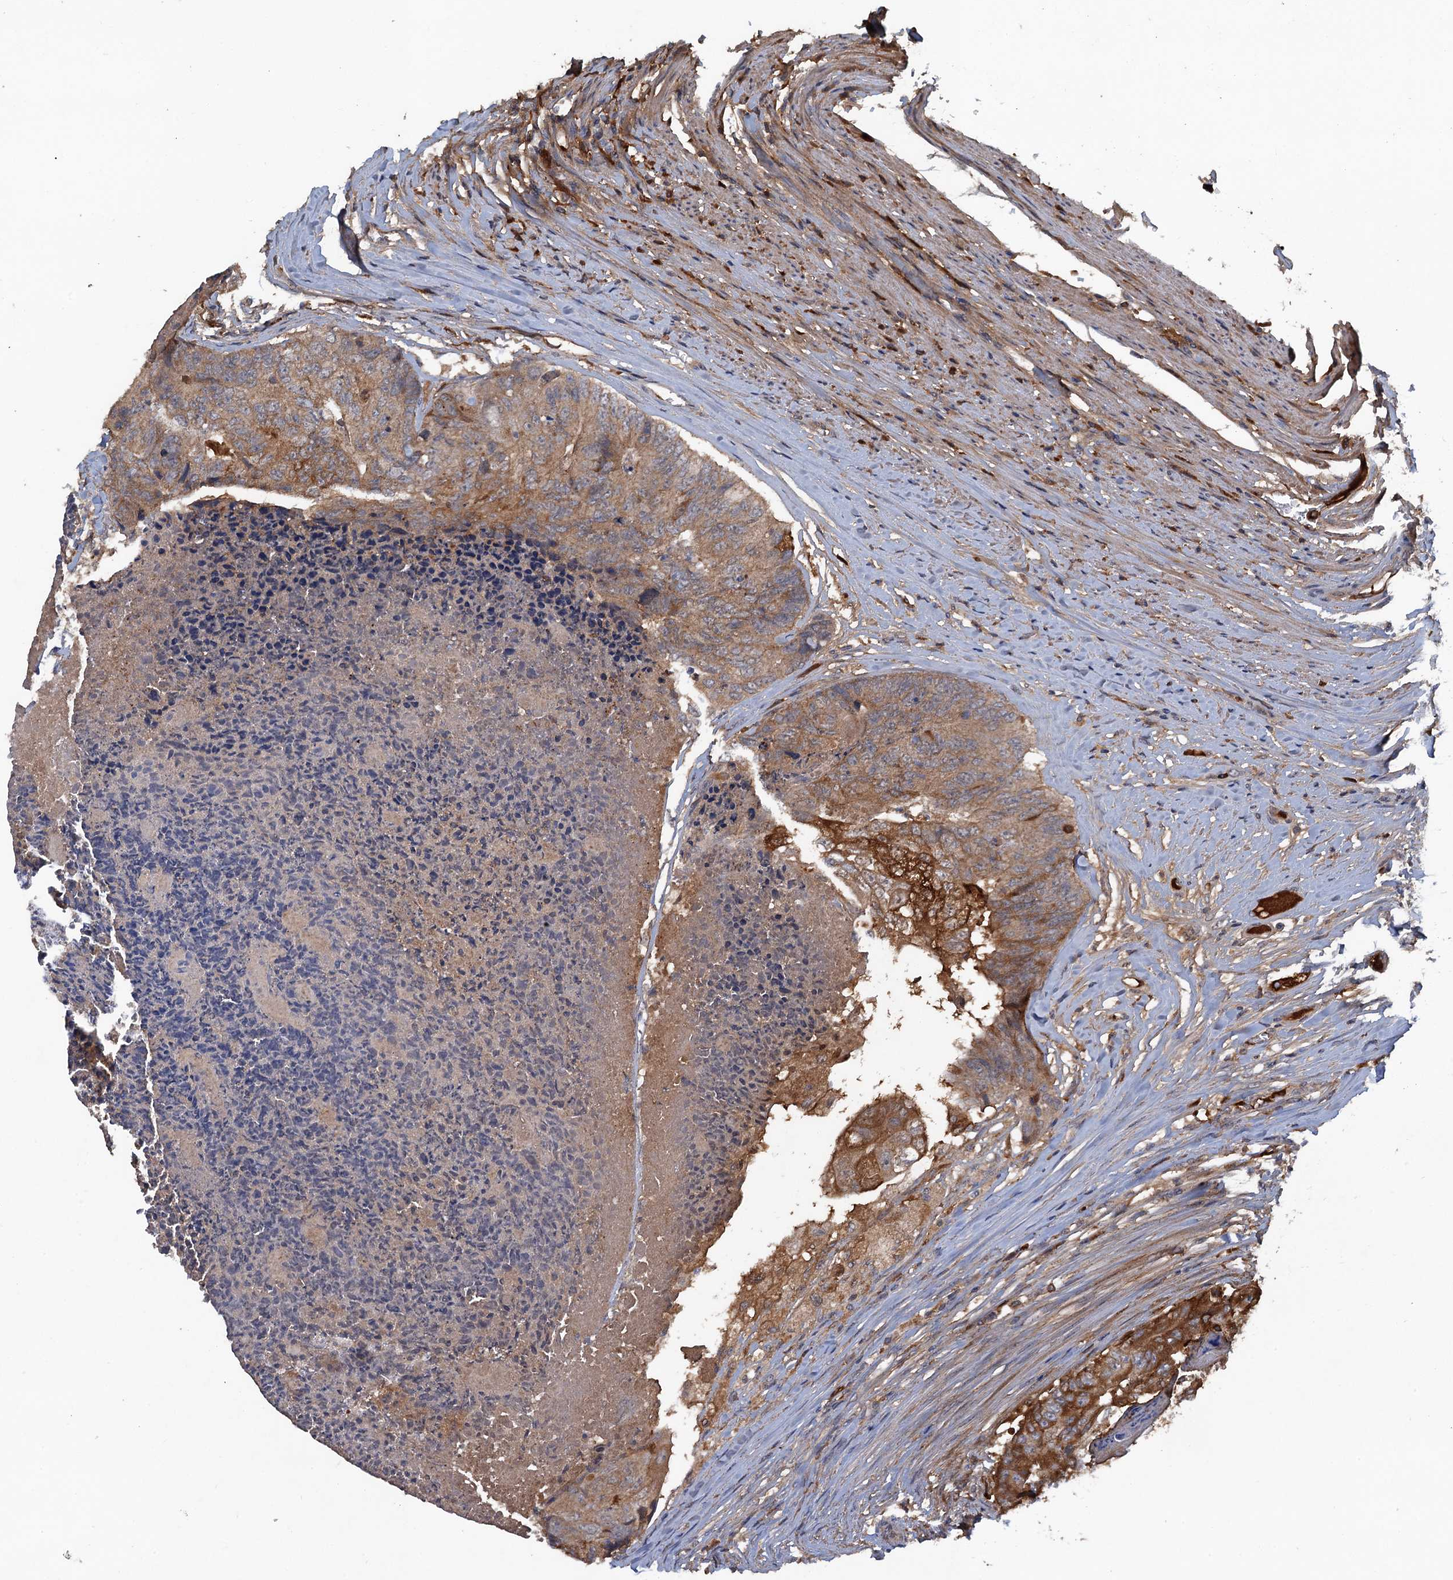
{"staining": {"intensity": "moderate", "quantity": ">75%", "location": "cytoplasmic/membranous"}, "tissue": "colorectal cancer", "cell_type": "Tumor cells", "image_type": "cancer", "snomed": [{"axis": "morphology", "description": "Adenocarcinoma, NOS"}, {"axis": "topography", "description": "Colon"}], "caption": "There is medium levels of moderate cytoplasmic/membranous positivity in tumor cells of colorectal adenocarcinoma, as demonstrated by immunohistochemical staining (brown color).", "gene": "HAPLN3", "patient": {"sex": "female", "age": 67}}